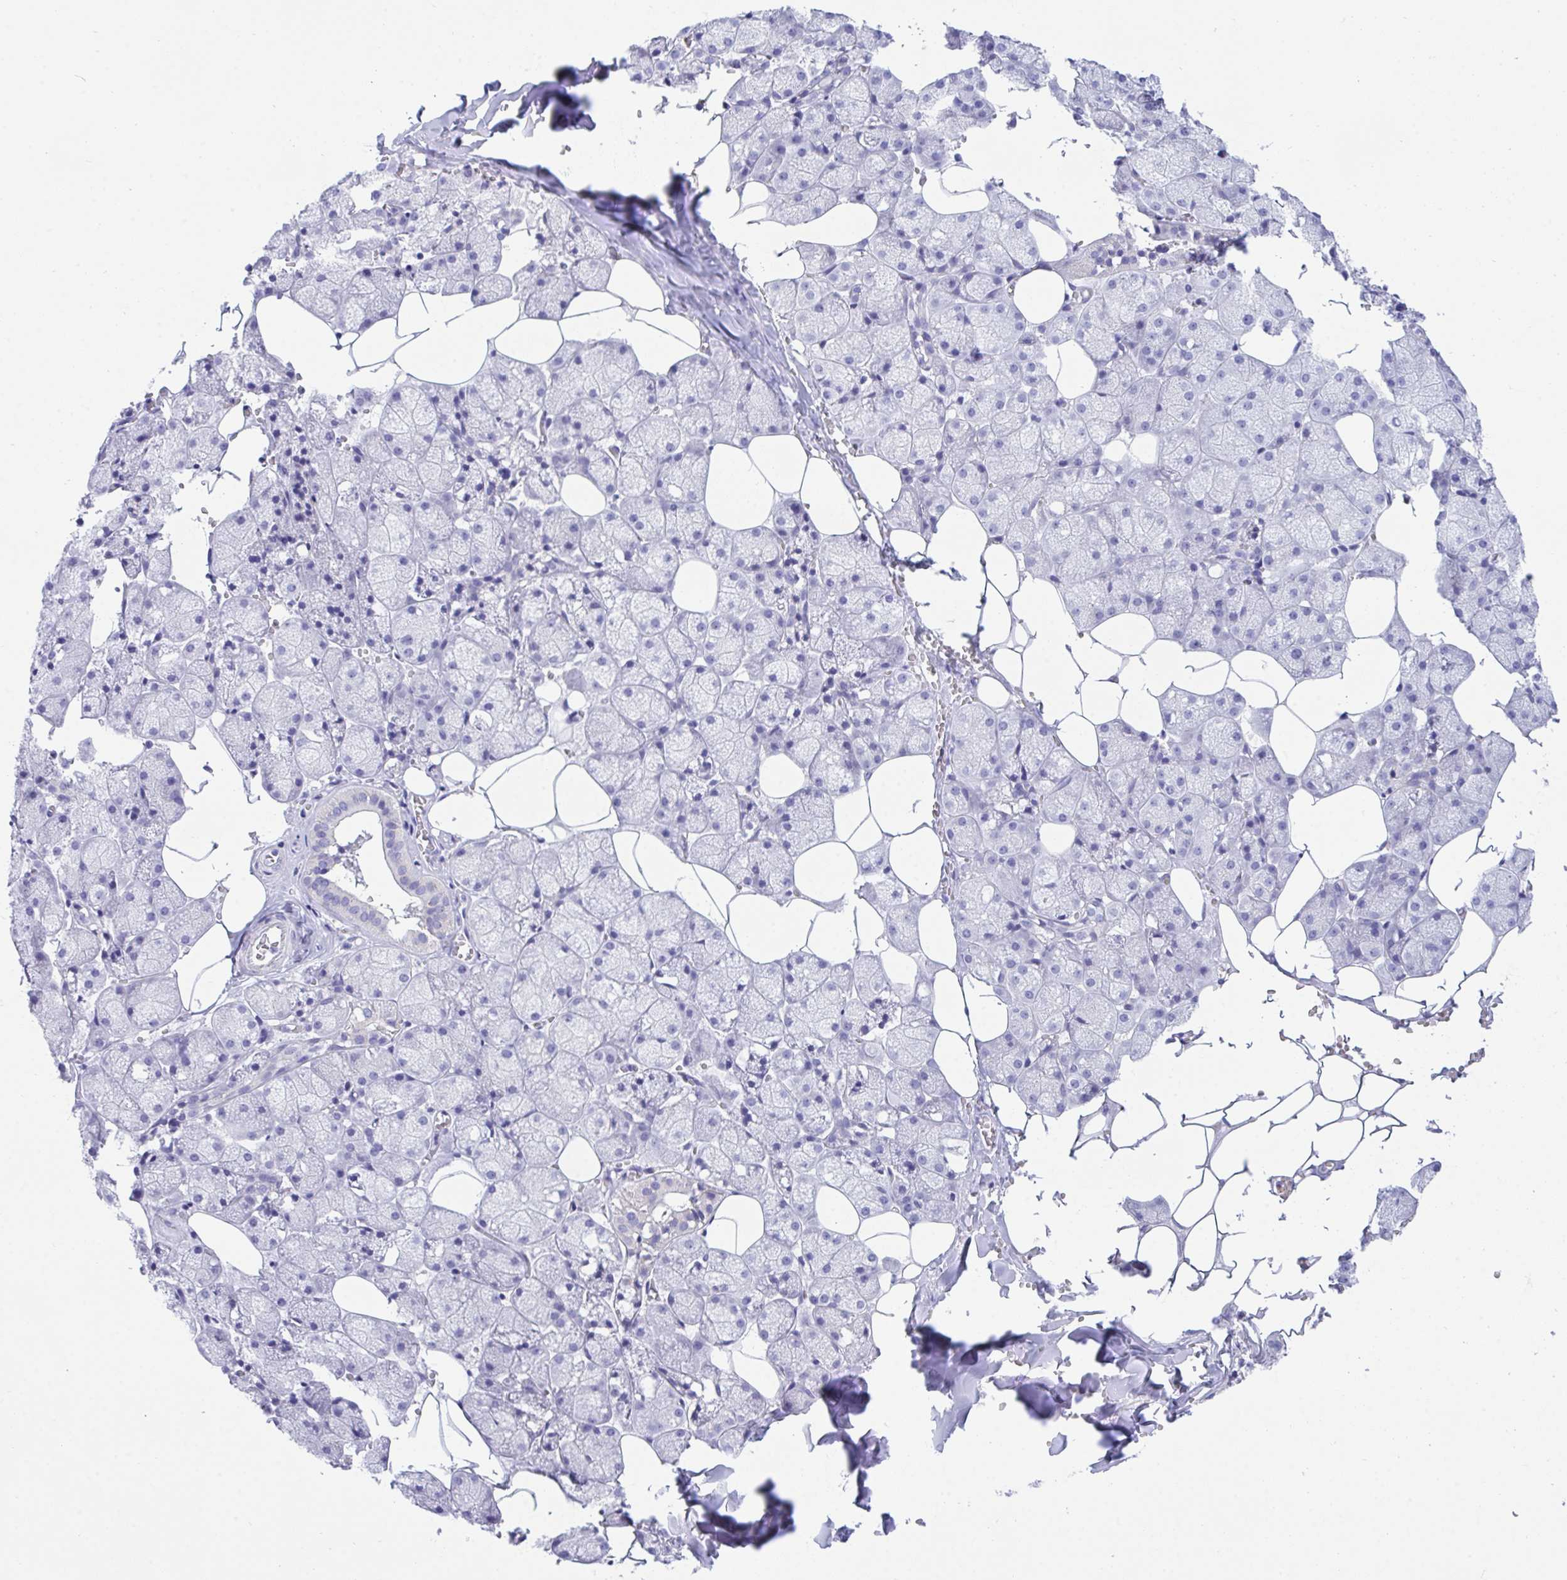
{"staining": {"intensity": "negative", "quantity": "none", "location": "none"}, "tissue": "salivary gland", "cell_type": "Glandular cells", "image_type": "normal", "snomed": [{"axis": "morphology", "description": "Normal tissue, NOS"}, {"axis": "topography", "description": "Salivary gland"}, {"axis": "topography", "description": "Peripheral nerve tissue"}], "caption": "Immunohistochemical staining of benign salivary gland exhibits no significant expression in glandular cells. Nuclei are stained in blue.", "gene": "TMEM106B", "patient": {"sex": "male", "age": 38}}